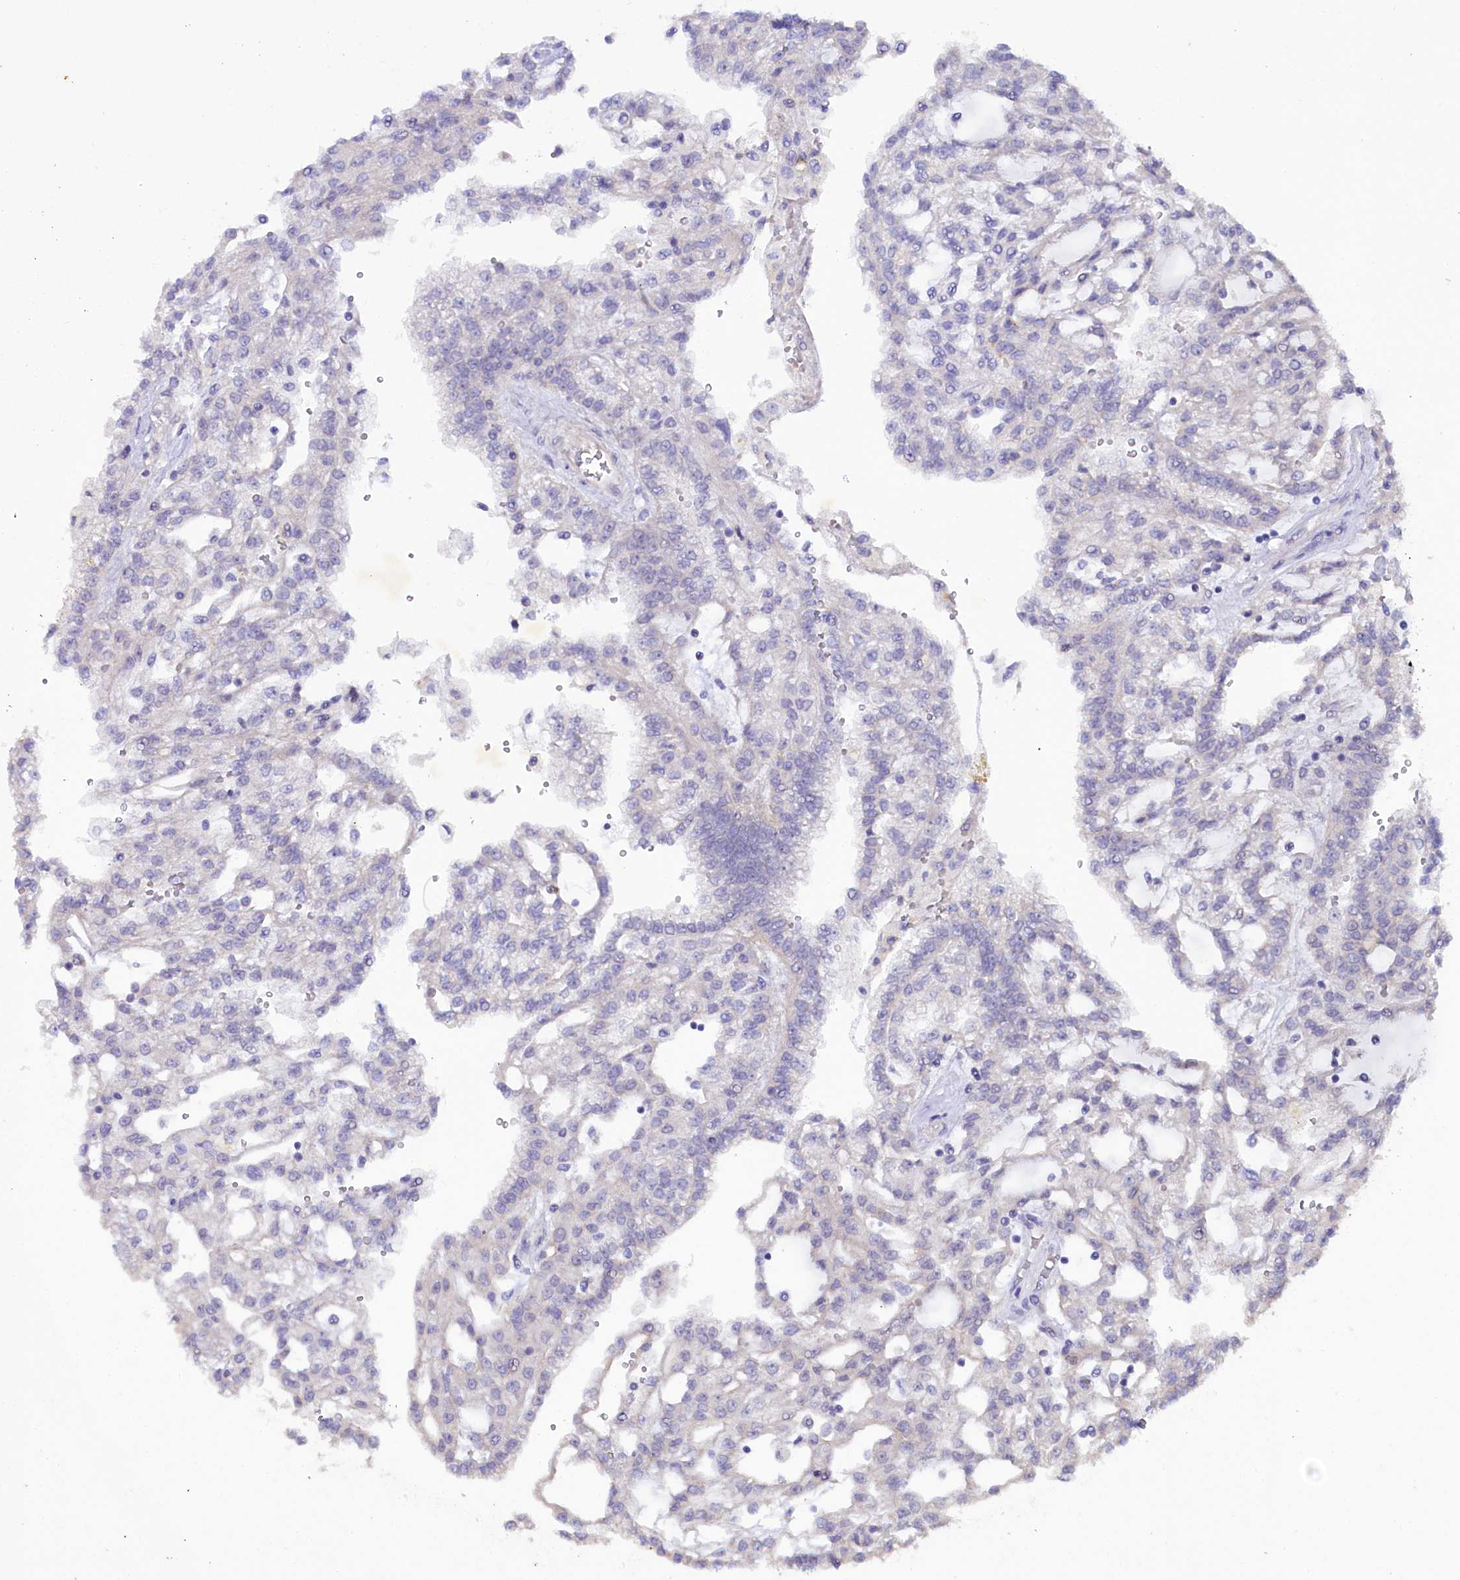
{"staining": {"intensity": "negative", "quantity": "none", "location": "none"}, "tissue": "renal cancer", "cell_type": "Tumor cells", "image_type": "cancer", "snomed": [{"axis": "morphology", "description": "Adenocarcinoma, NOS"}, {"axis": "topography", "description": "Kidney"}], "caption": "Tumor cells show no significant positivity in adenocarcinoma (renal).", "gene": "FAM111B", "patient": {"sex": "male", "age": 63}}